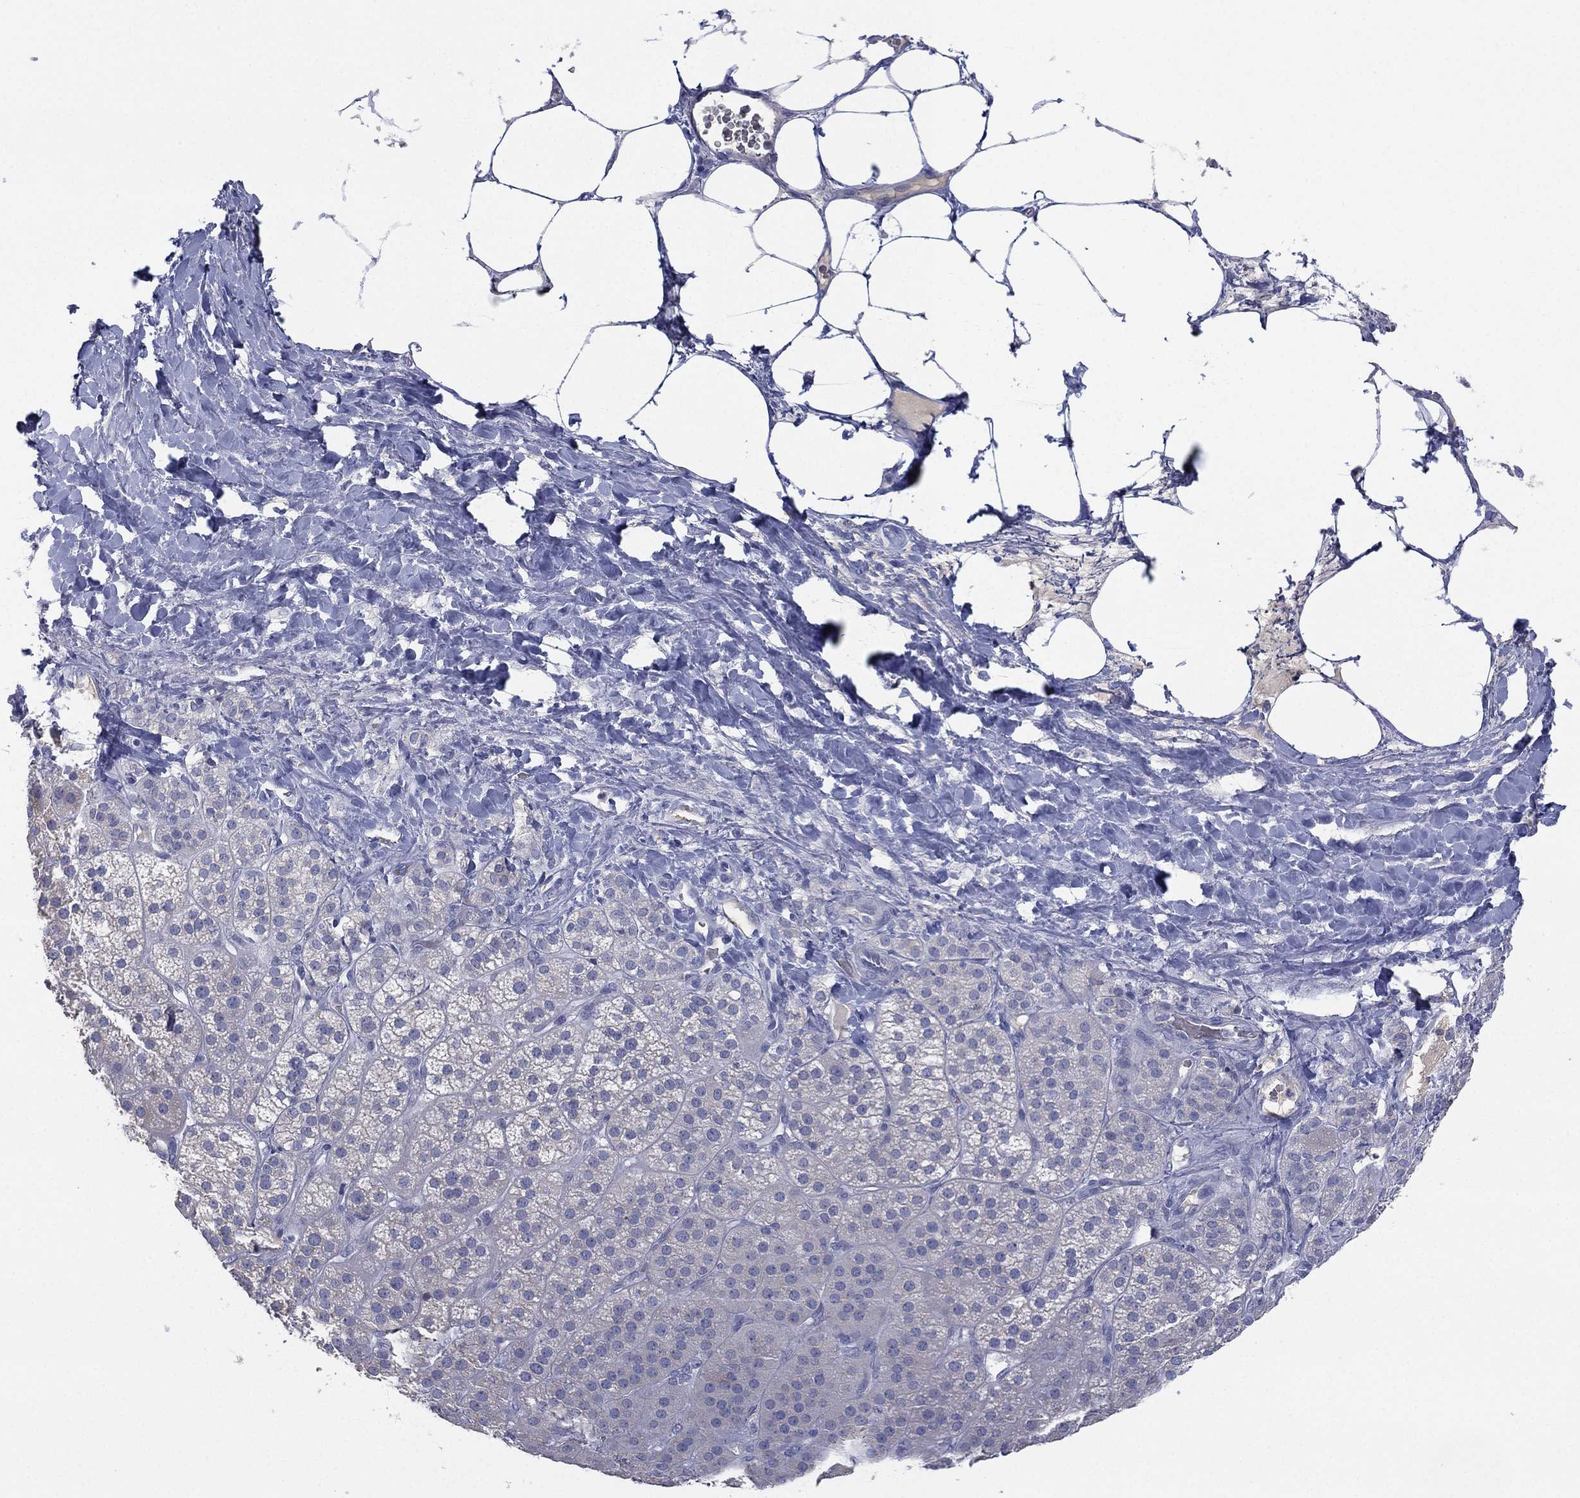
{"staining": {"intensity": "negative", "quantity": "none", "location": "none"}, "tissue": "adrenal gland", "cell_type": "Glandular cells", "image_type": "normal", "snomed": [{"axis": "morphology", "description": "Normal tissue, NOS"}, {"axis": "topography", "description": "Adrenal gland"}], "caption": "The IHC photomicrograph has no significant expression in glandular cells of adrenal gland.", "gene": "CYP2D6", "patient": {"sex": "male", "age": 57}}